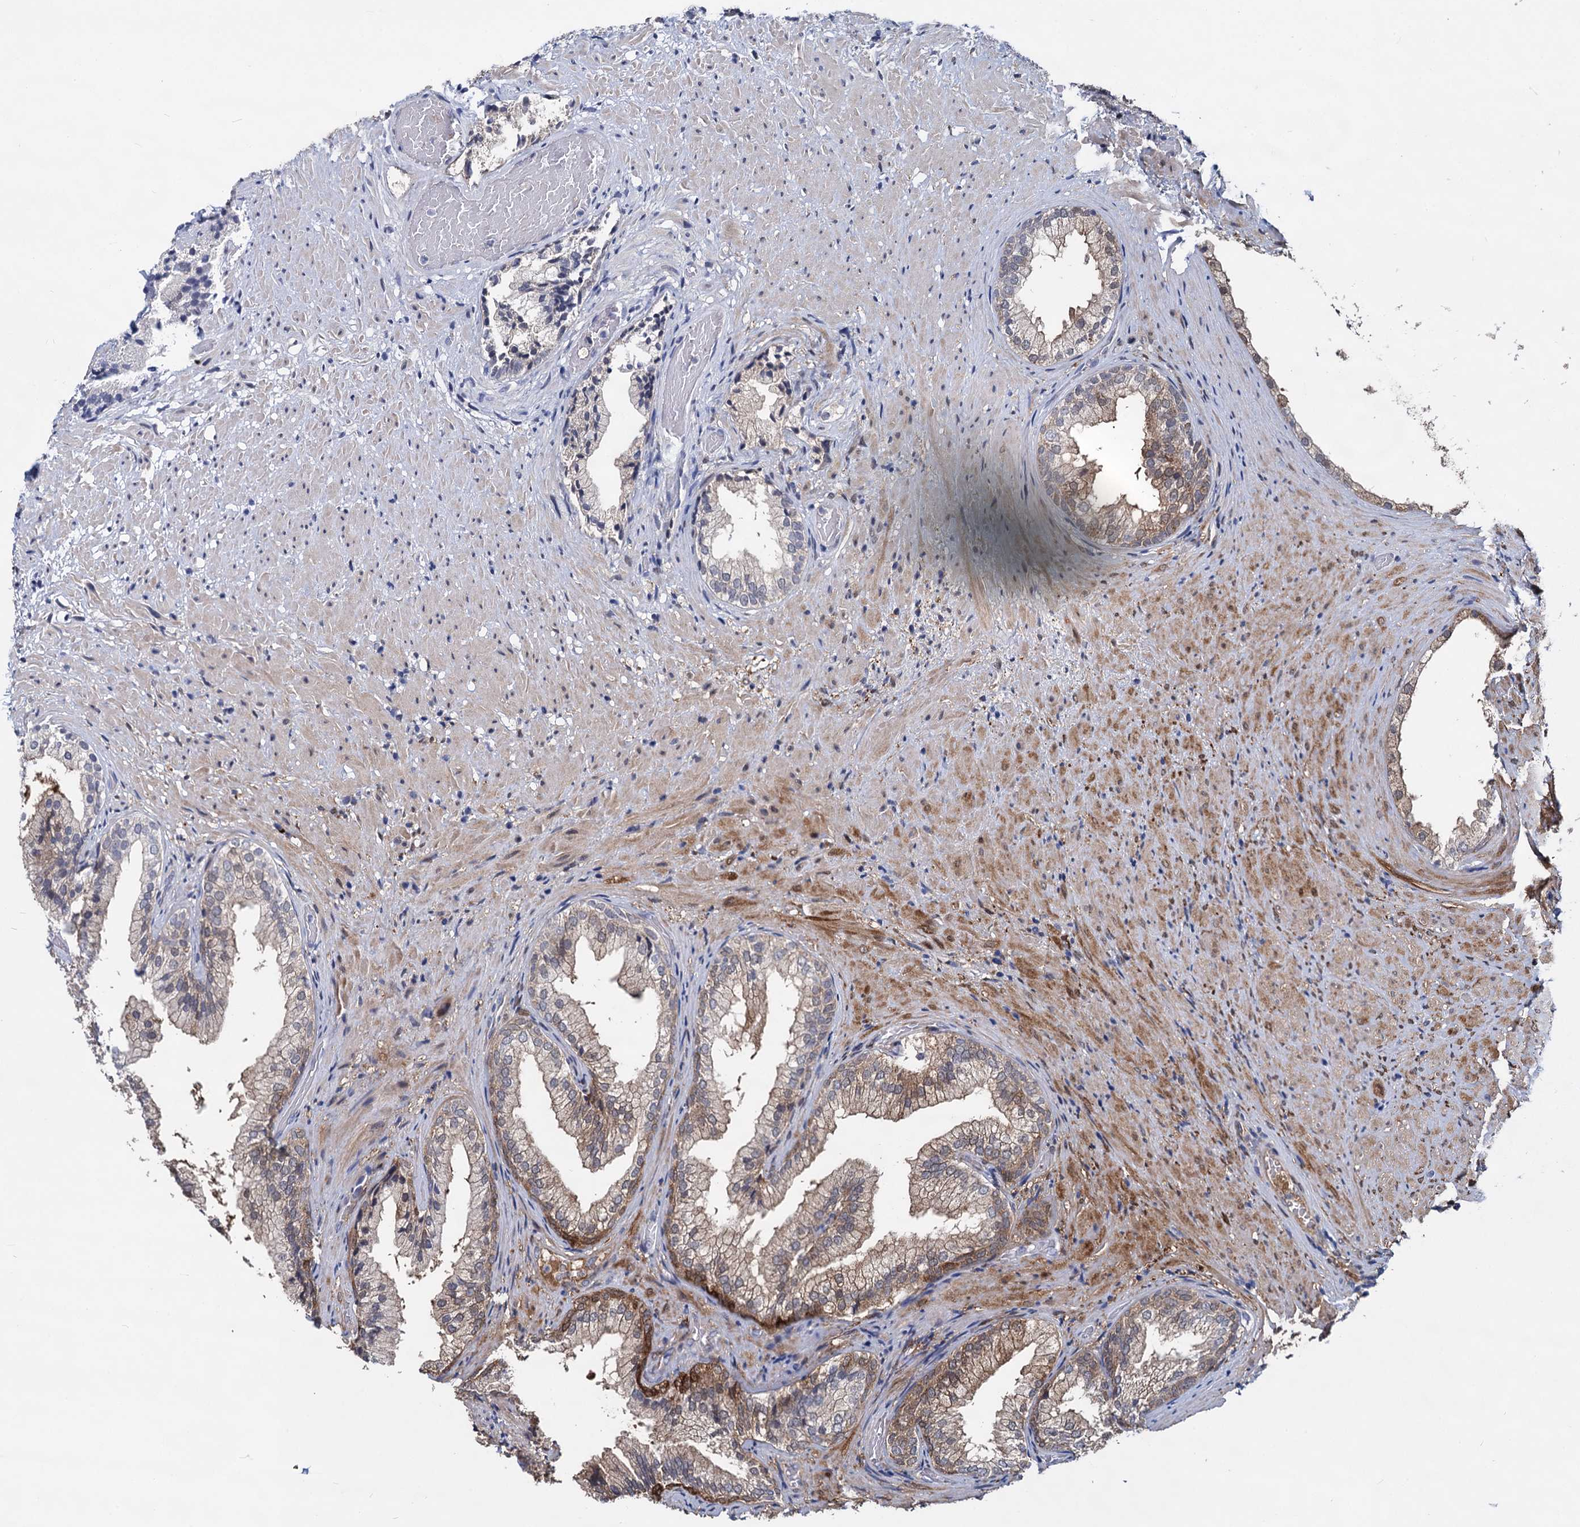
{"staining": {"intensity": "strong", "quantity": "25%-75%", "location": "cytoplasmic/membranous,nuclear"}, "tissue": "prostate", "cell_type": "Glandular cells", "image_type": "normal", "snomed": [{"axis": "morphology", "description": "Normal tissue, NOS"}, {"axis": "topography", "description": "Prostate"}], "caption": "Unremarkable prostate reveals strong cytoplasmic/membranous,nuclear expression in approximately 25%-75% of glandular cells The staining is performed using DAB (3,3'-diaminobenzidine) brown chromogen to label protein expression. The nuclei are counter-stained blue using hematoxylin..", "gene": "GSTM3", "patient": {"sex": "male", "age": 76}}